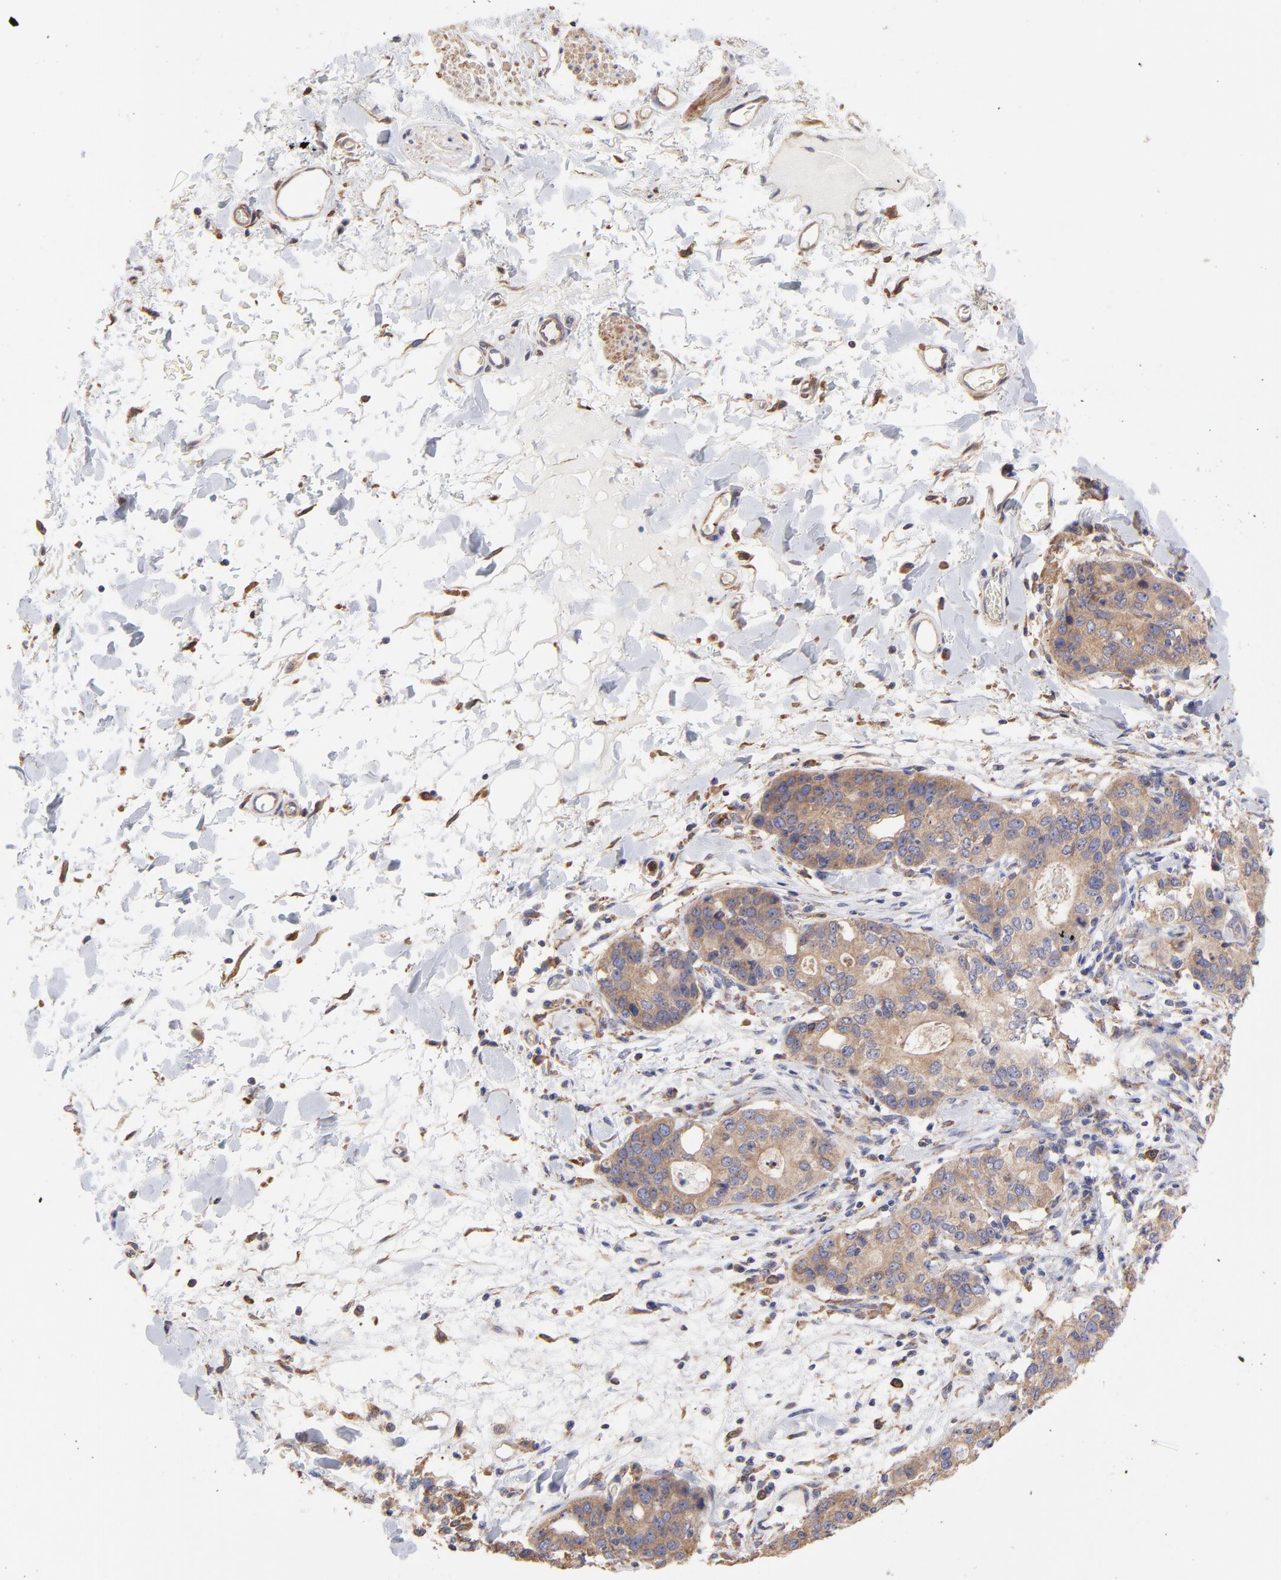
{"staining": {"intensity": "moderate", "quantity": ">75%", "location": "cytoplasmic/membranous"}, "tissue": "stomach cancer", "cell_type": "Tumor cells", "image_type": "cancer", "snomed": [{"axis": "morphology", "description": "Adenocarcinoma, NOS"}, {"axis": "topography", "description": "Esophagus"}, {"axis": "topography", "description": "Stomach"}], "caption": "Protein analysis of adenocarcinoma (stomach) tissue exhibits moderate cytoplasmic/membranous staining in approximately >75% of tumor cells.", "gene": "PFKM", "patient": {"sex": "male", "age": 74}}